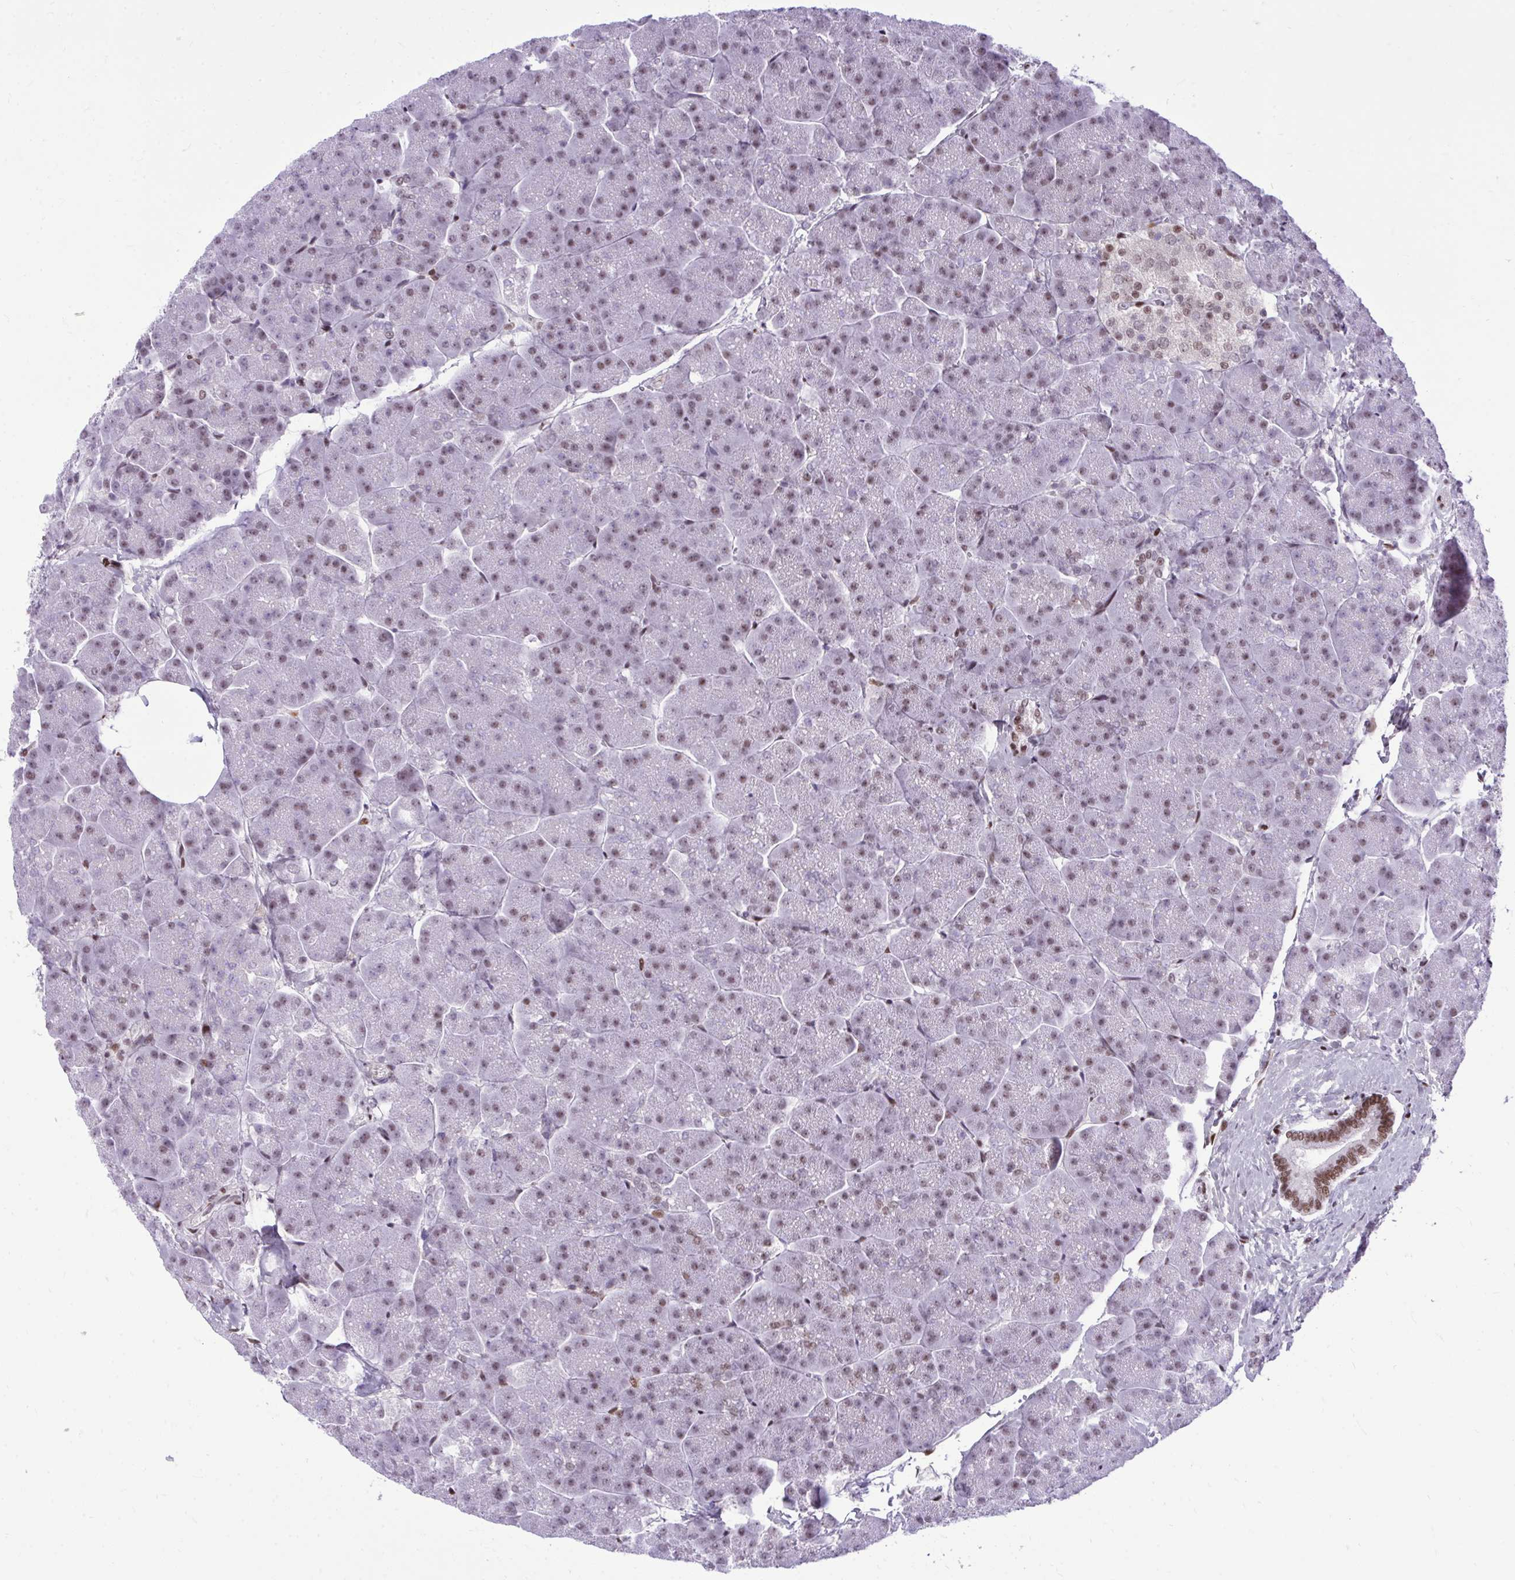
{"staining": {"intensity": "moderate", "quantity": "25%-75%", "location": "nuclear"}, "tissue": "pancreas", "cell_type": "Exocrine glandular cells", "image_type": "normal", "snomed": [{"axis": "morphology", "description": "Normal tissue, NOS"}, {"axis": "topography", "description": "Pancreas"}, {"axis": "topography", "description": "Peripheral nerve tissue"}], "caption": "Moderate nuclear staining for a protein is identified in about 25%-75% of exocrine glandular cells of benign pancreas using immunohistochemistry (IHC).", "gene": "CDYL", "patient": {"sex": "male", "age": 54}}